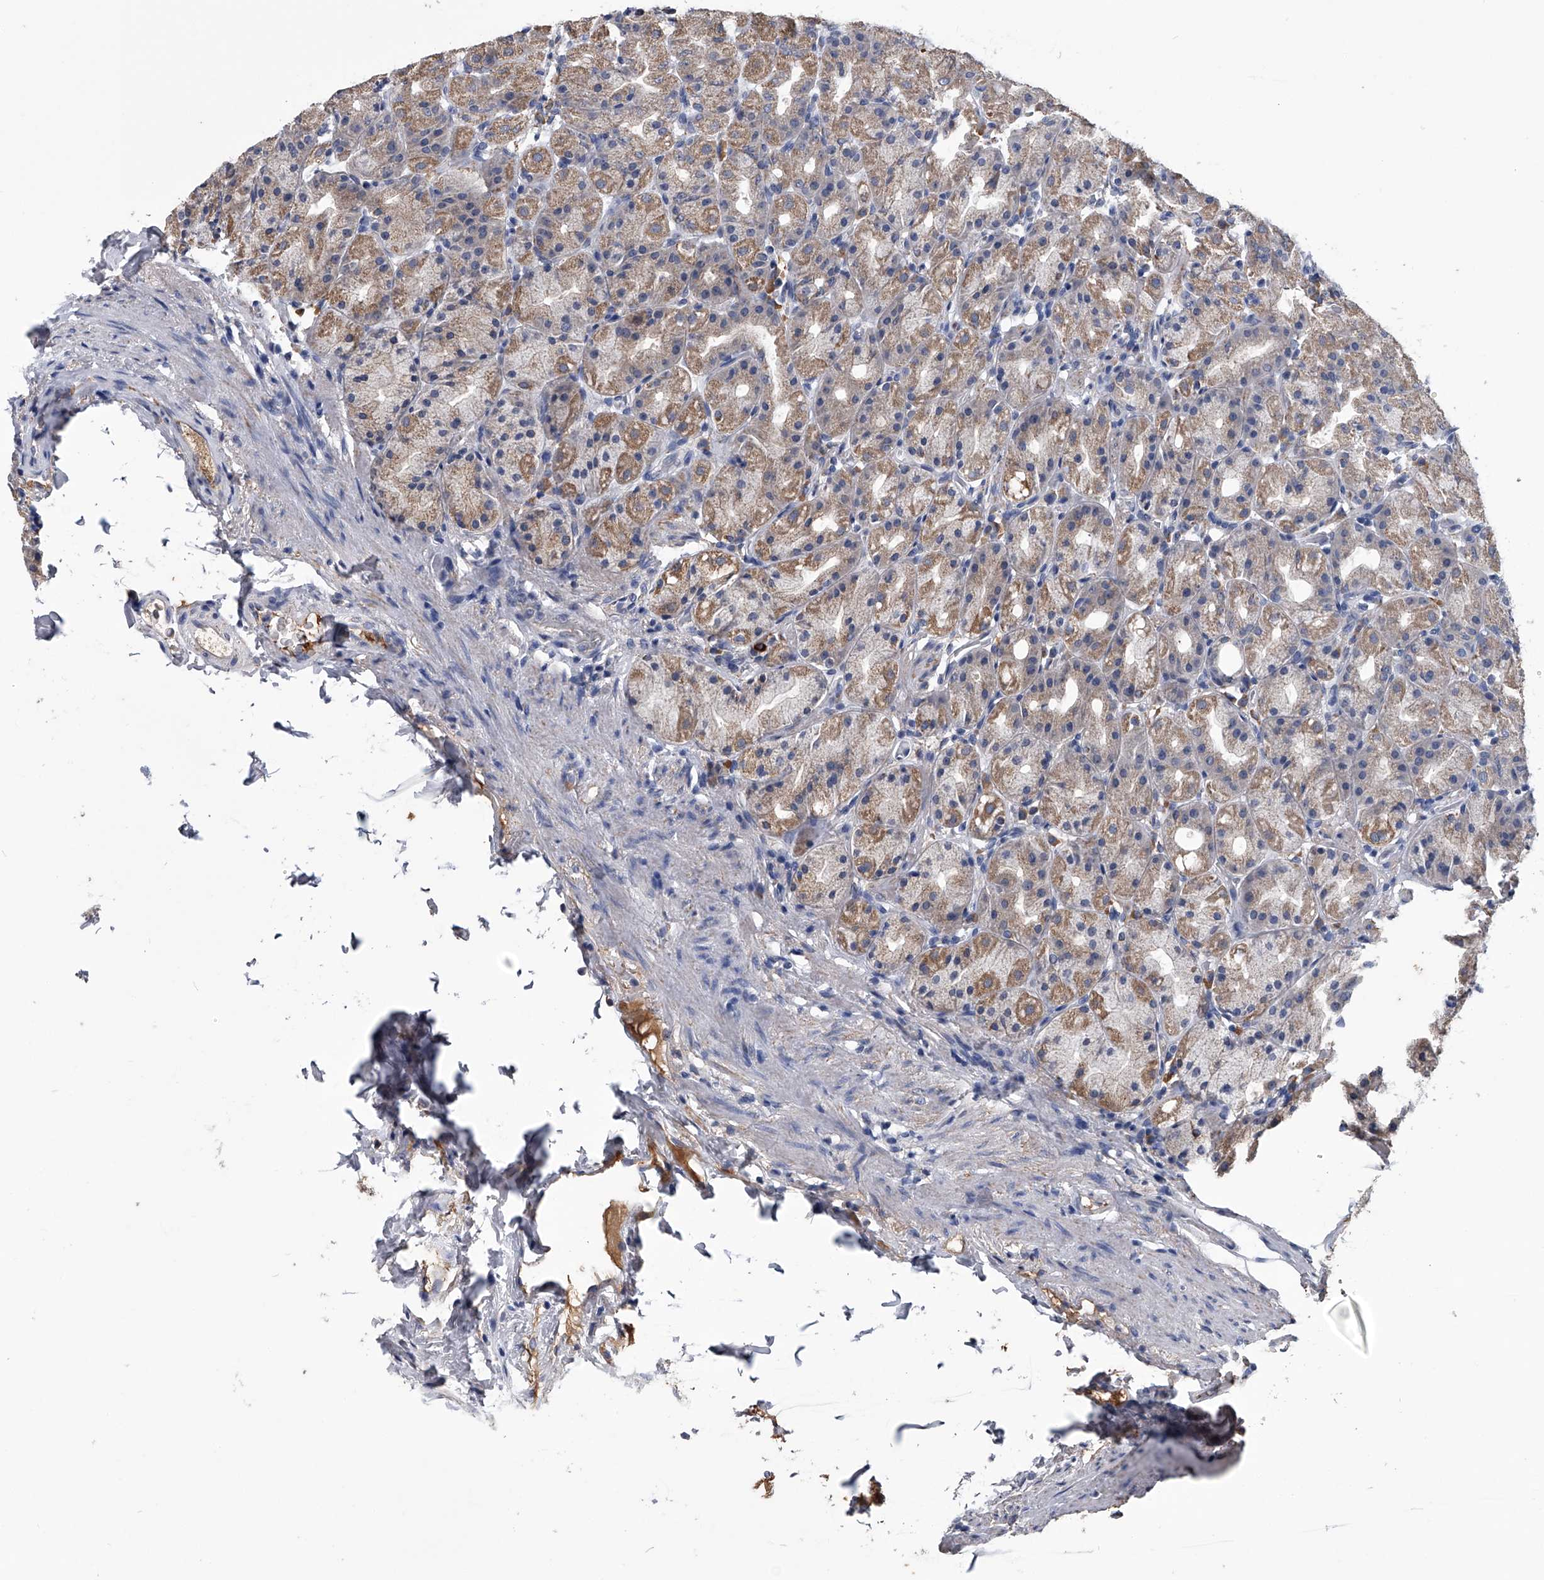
{"staining": {"intensity": "moderate", "quantity": ">75%", "location": "cytoplasmic/membranous"}, "tissue": "stomach", "cell_type": "Glandular cells", "image_type": "normal", "snomed": [{"axis": "morphology", "description": "Normal tissue, NOS"}, {"axis": "topography", "description": "Stomach, upper"}], "caption": "Moderate cytoplasmic/membranous expression for a protein is identified in about >75% of glandular cells of benign stomach using immunohistochemistry.", "gene": "OAT", "patient": {"sex": "male", "age": 68}}